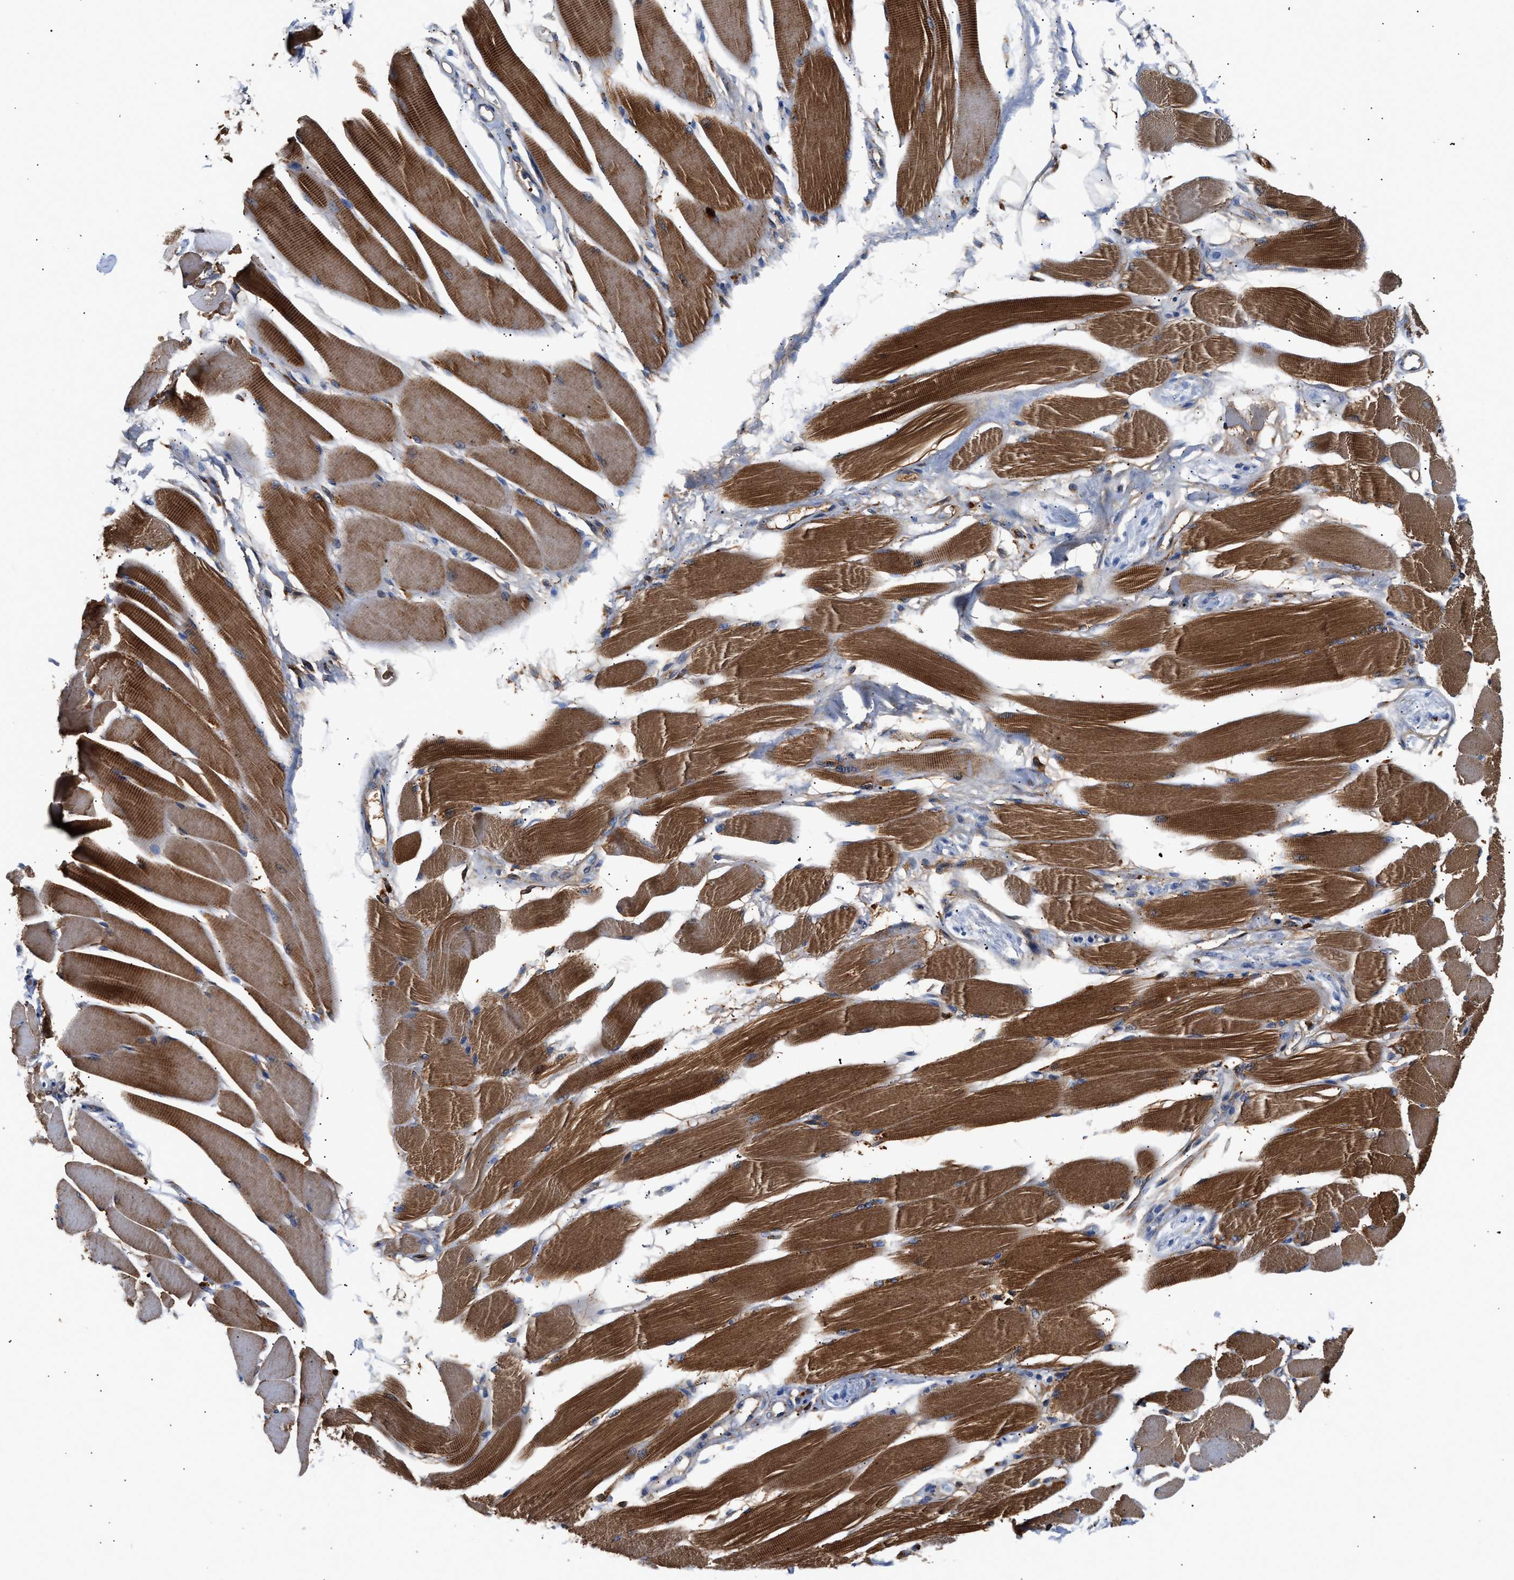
{"staining": {"intensity": "strong", "quantity": ">75%", "location": "cytoplasmic/membranous"}, "tissue": "skeletal muscle", "cell_type": "Myocytes", "image_type": "normal", "snomed": [{"axis": "morphology", "description": "Normal tissue, NOS"}, {"axis": "topography", "description": "Skeletal muscle"}, {"axis": "topography", "description": "Peripheral nerve tissue"}], "caption": "Strong cytoplasmic/membranous staining for a protein is appreciated in about >75% of myocytes of unremarkable skeletal muscle using IHC.", "gene": "CCDC146", "patient": {"sex": "female", "age": 84}}